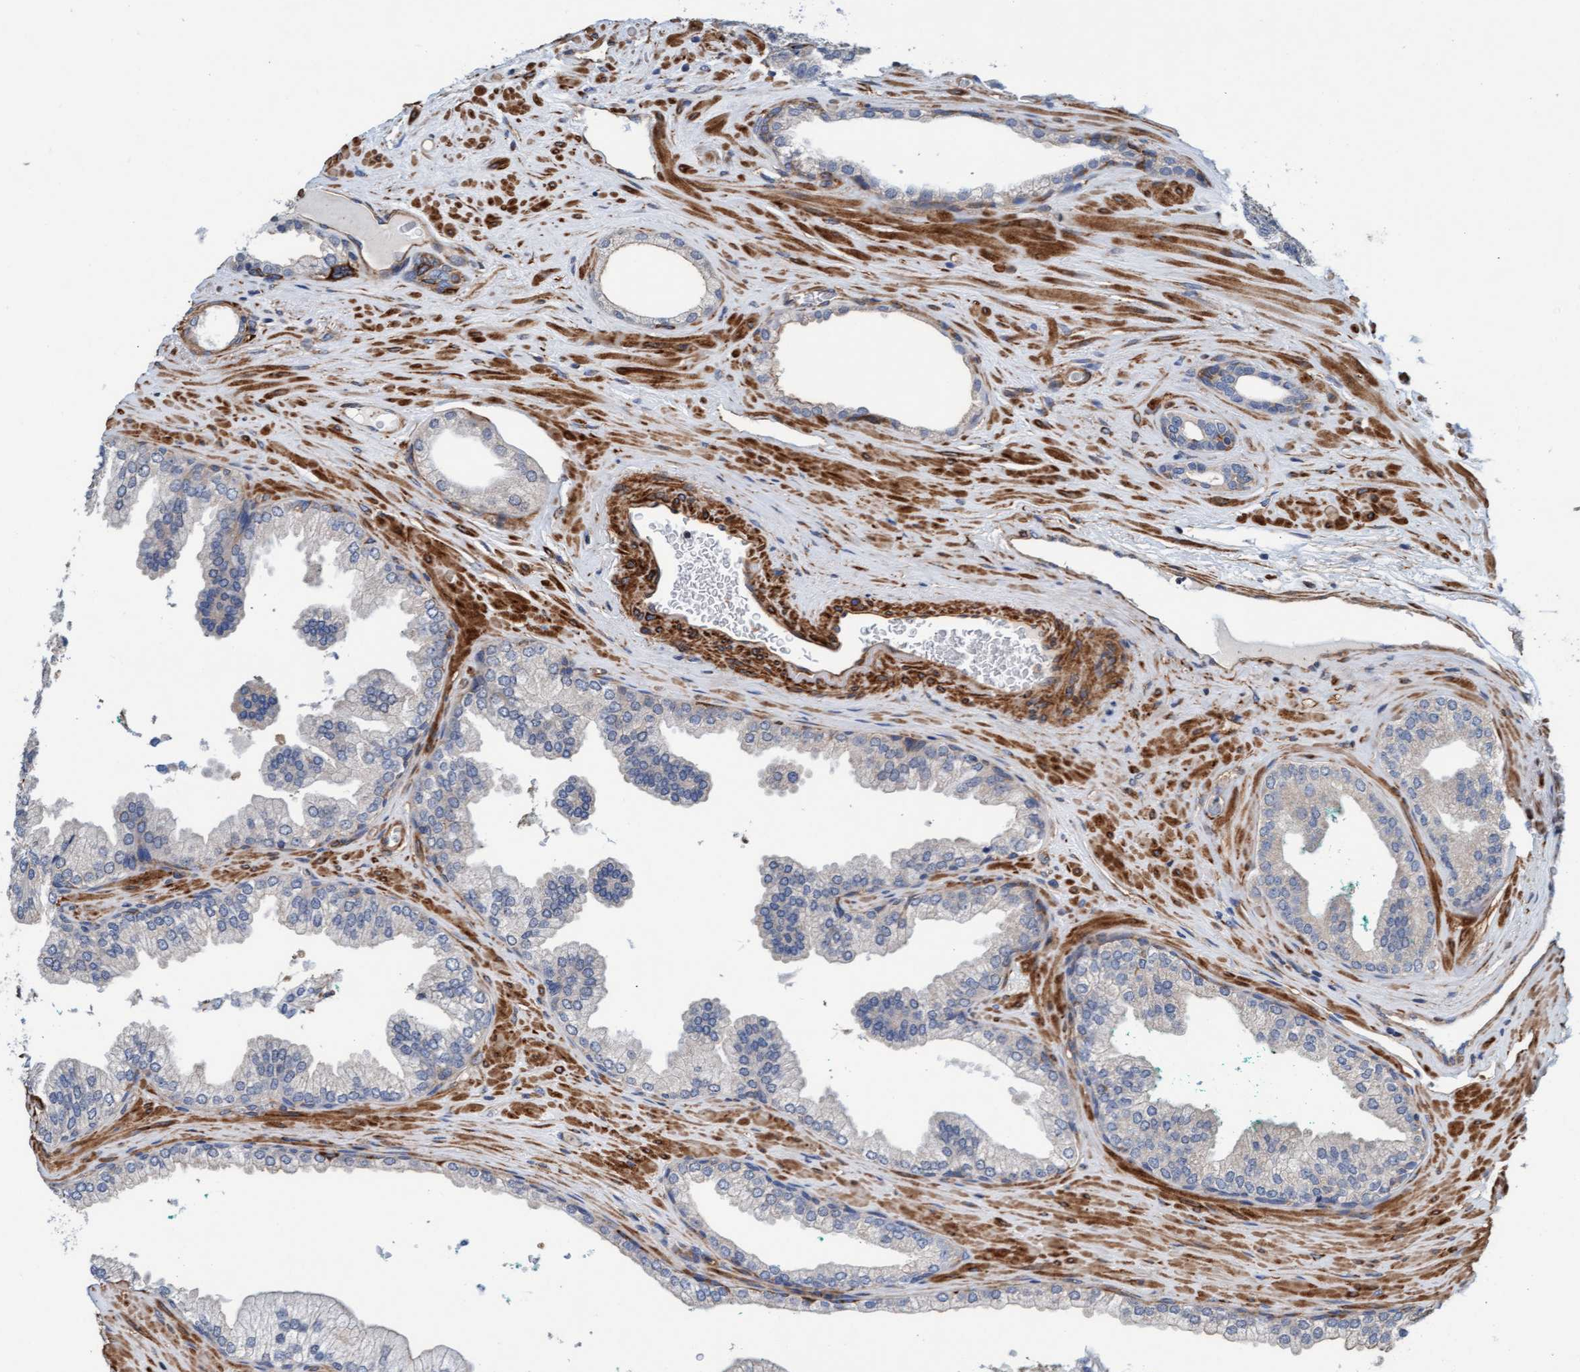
{"staining": {"intensity": "negative", "quantity": "none", "location": "none"}, "tissue": "prostate cancer", "cell_type": "Tumor cells", "image_type": "cancer", "snomed": [{"axis": "morphology", "description": "Adenocarcinoma, High grade"}, {"axis": "topography", "description": "Prostate"}], "caption": "DAB (3,3'-diaminobenzidine) immunohistochemical staining of human prostate cancer displays no significant staining in tumor cells.", "gene": "FMNL3", "patient": {"sex": "male", "age": 71}}